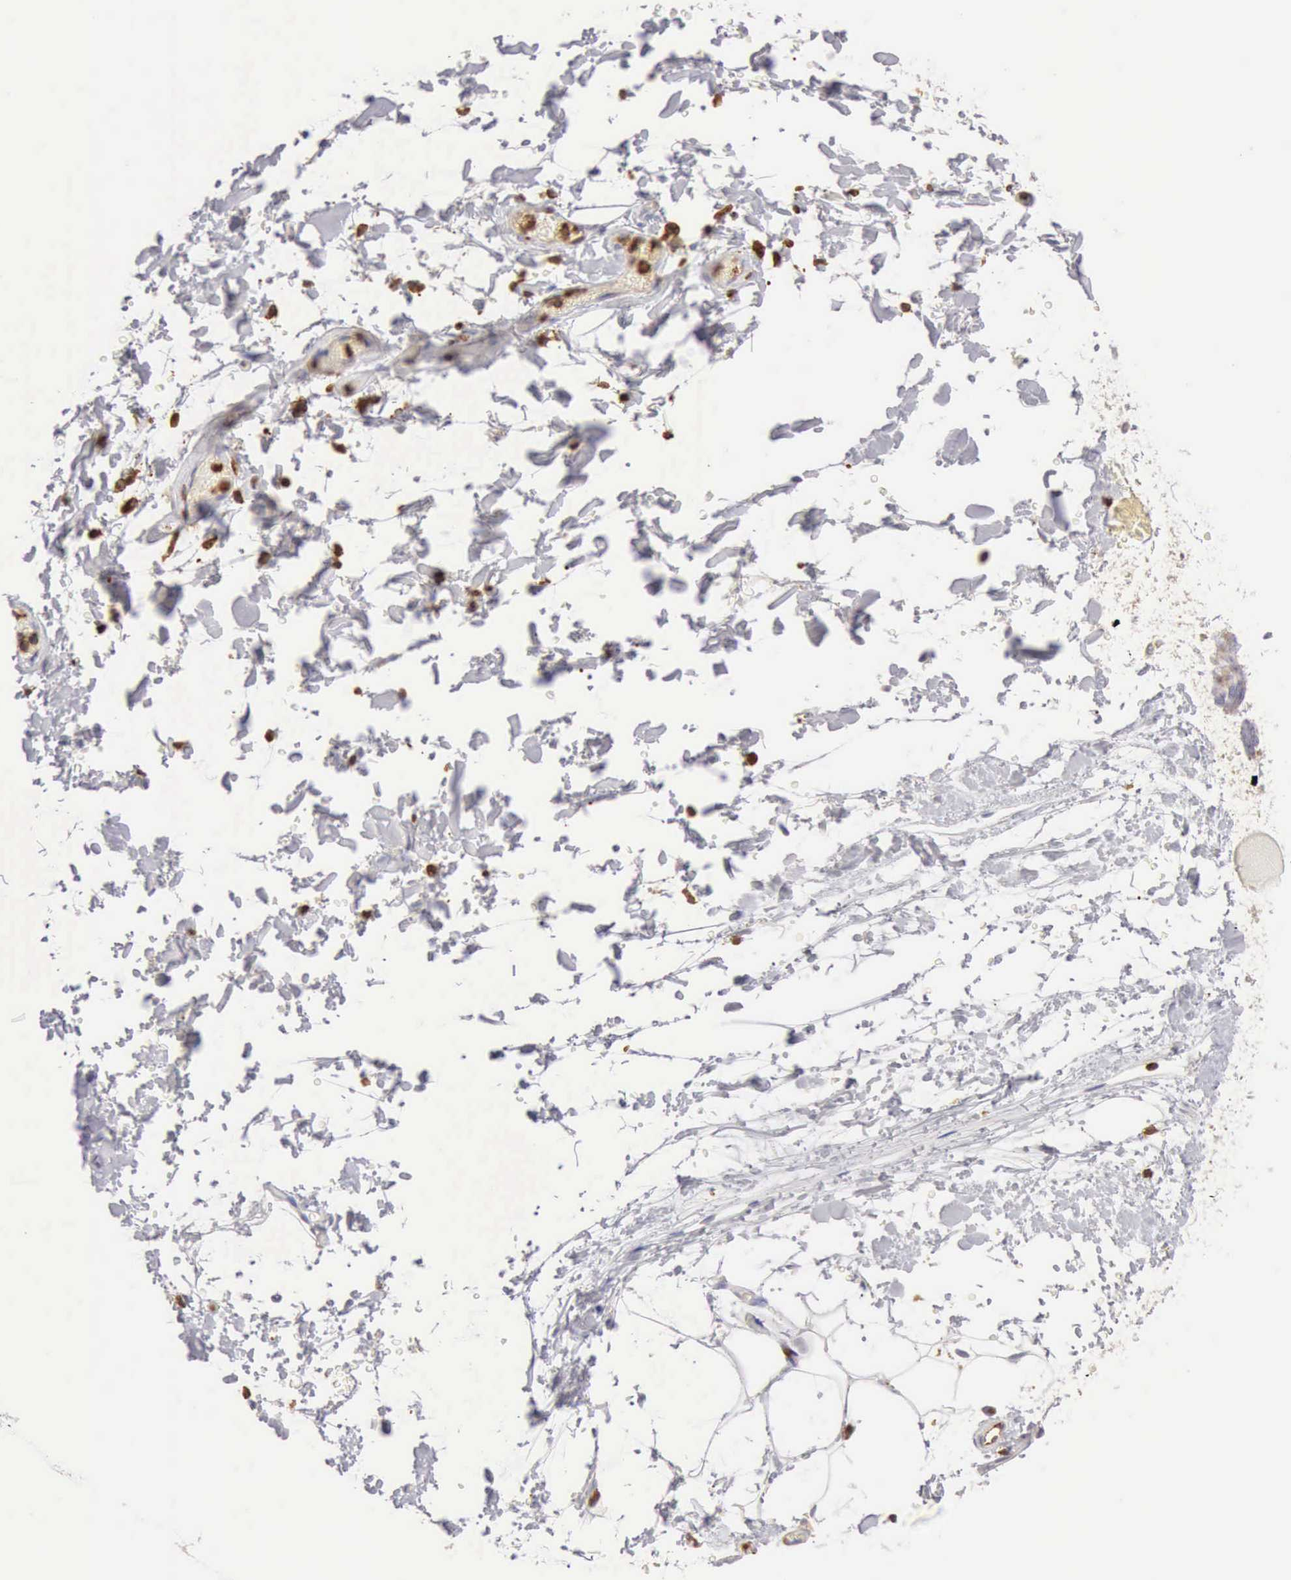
{"staining": {"intensity": "moderate", "quantity": "<25%", "location": "cytoplasmic/membranous"}, "tissue": "adipose tissue", "cell_type": "Adipocytes", "image_type": "normal", "snomed": [{"axis": "morphology", "description": "Normal tissue, NOS"}, {"axis": "topography", "description": "Soft tissue"}], "caption": "Immunohistochemistry of unremarkable adipose tissue exhibits low levels of moderate cytoplasmic/membranous staining in about <25% of adipocytes.", "gene": "ARHGAP4", "patient": {"sex": "male", "age": 72}}